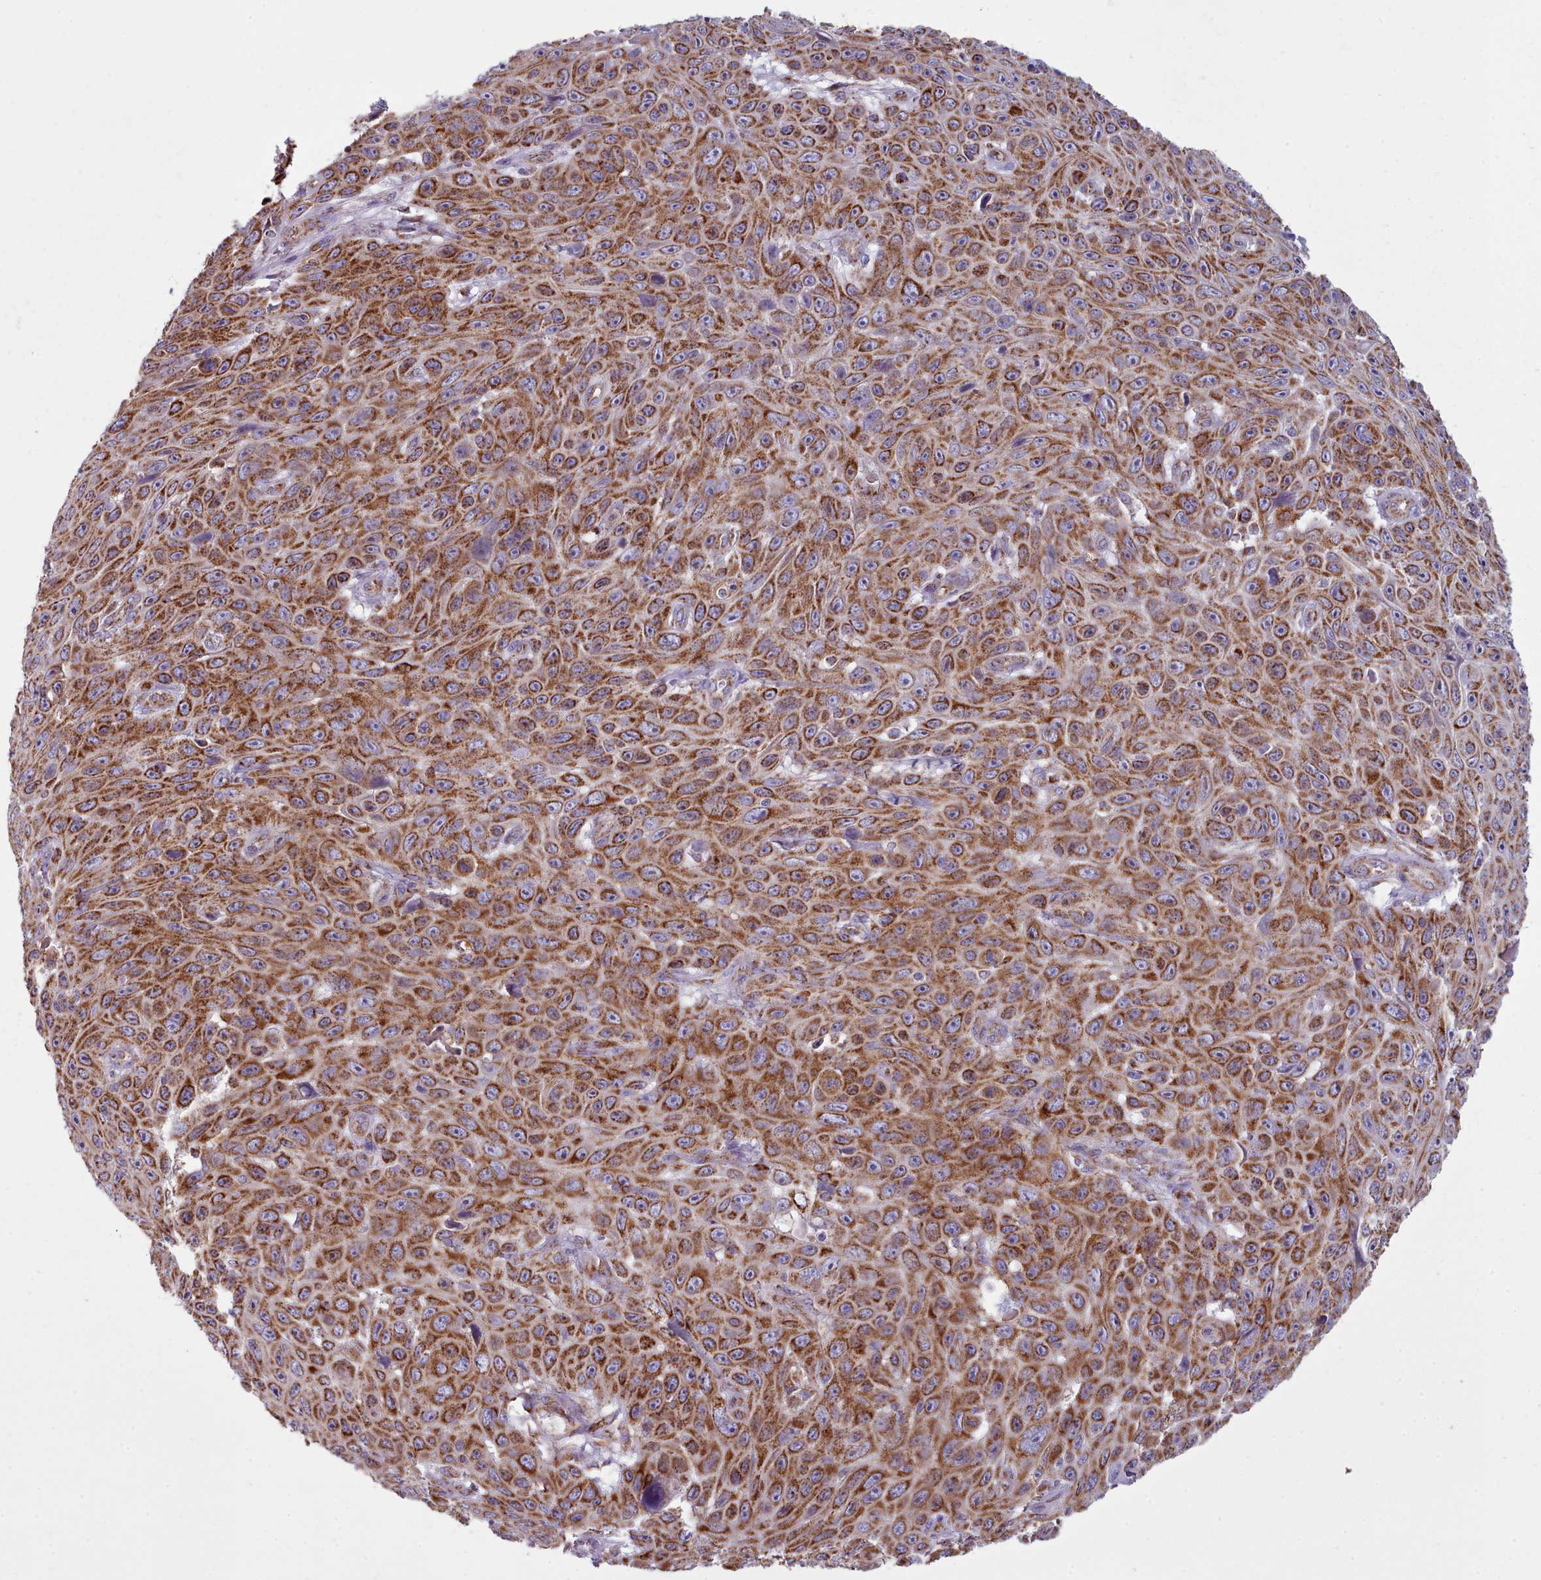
{"staining": {"intensity": "strong", "quantity": ">75%", "location": "cytoplasmic/membranous"}, "tissue": "skin cancer", "cell_type": "Tumor cells", "image_type": "cancer", "snomed": [{"axis": "morphology", "description": "Squamous cell carcinoma, NOS"}, {"axis": "topography", "description": "Skin"}], "caption": "Immunohistochemical staining of human skin squamous cell carcinoma reveals strong cytoplasmic/membranous protein positivity in approximately >75% of tumor cells.", "gene": "SRP54", "patient": {"sex": "male", "age": 82}}